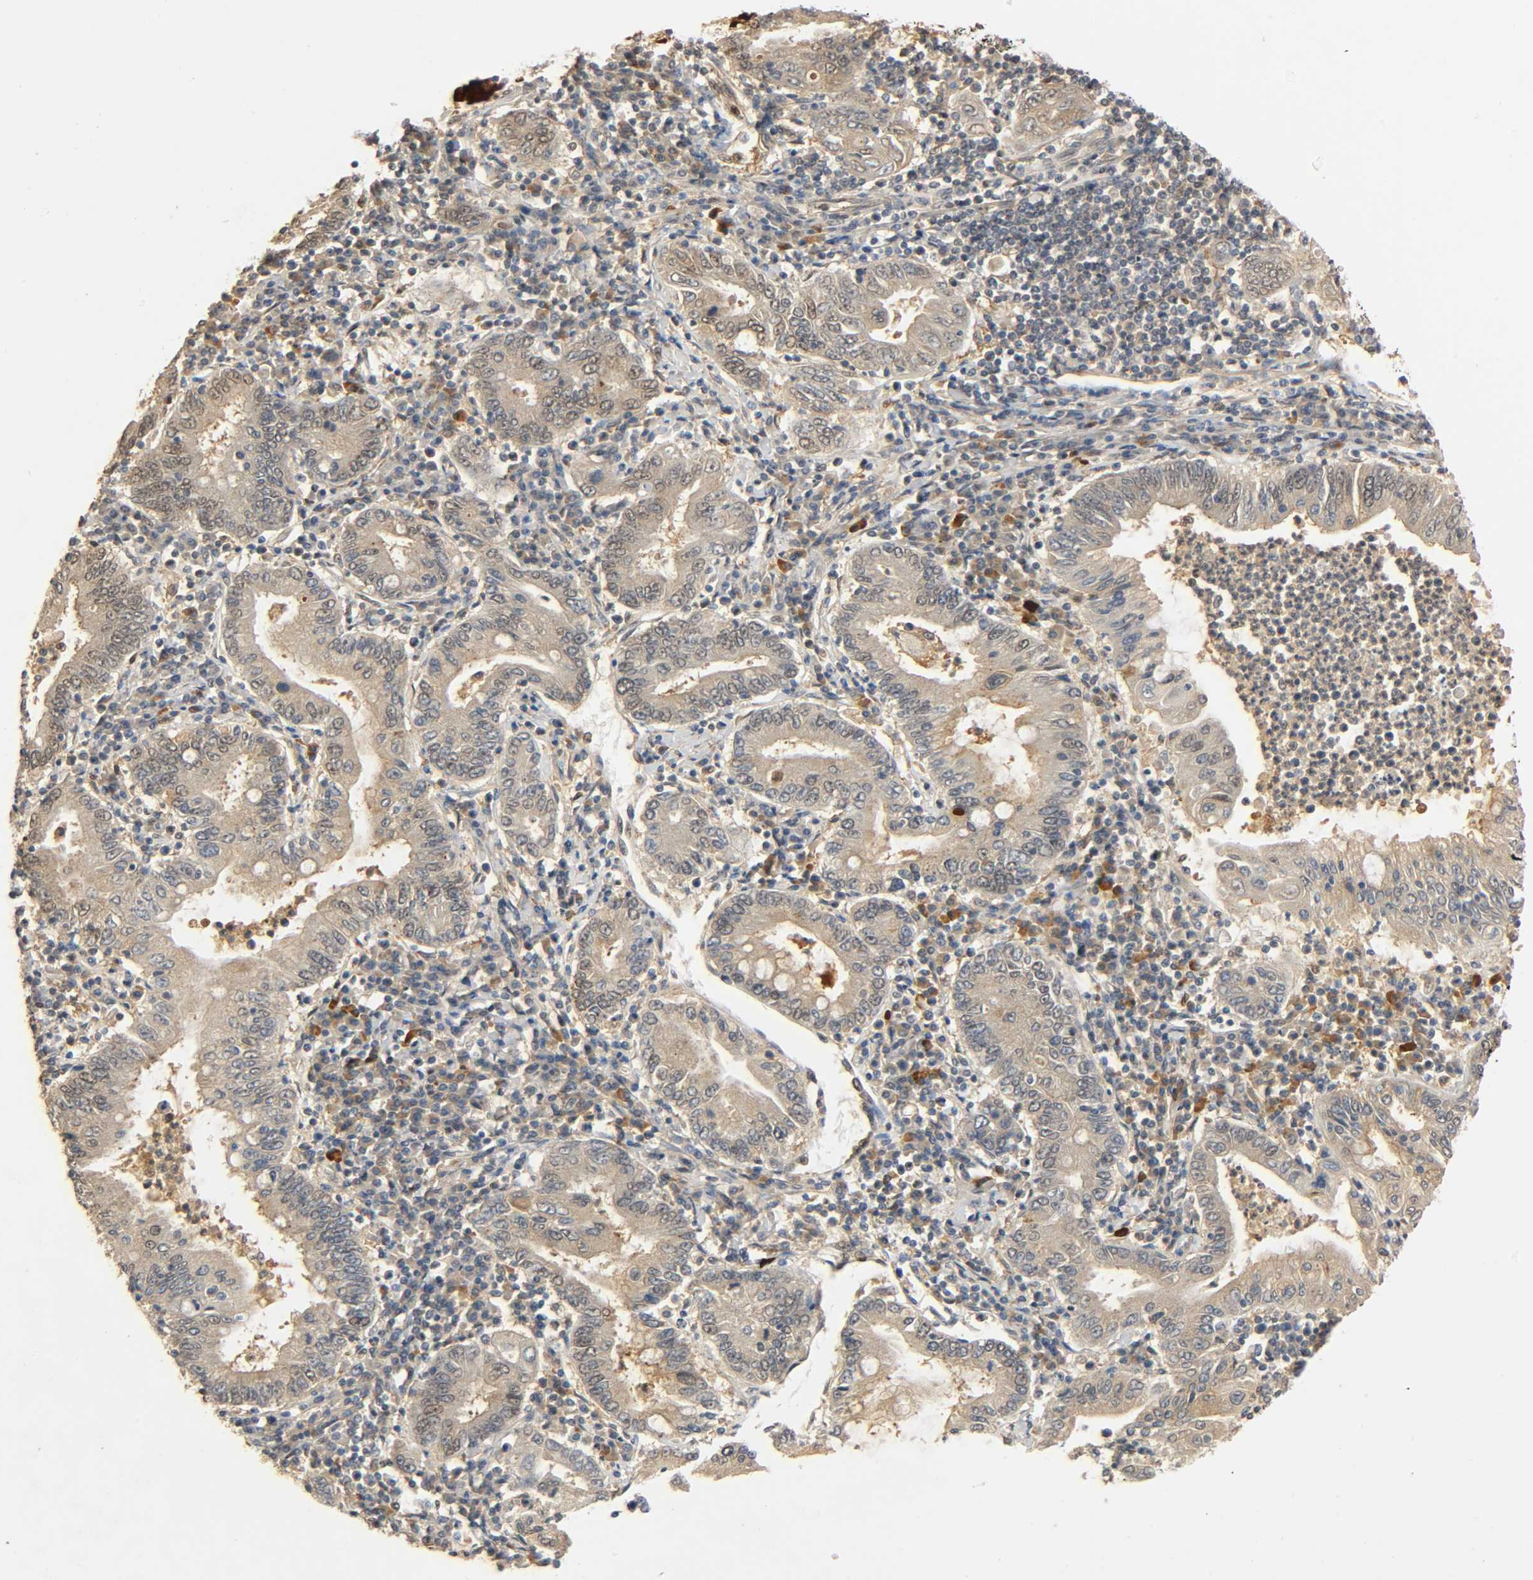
{"staining": {"intensity": "weak", "quantity": ">75%", "location": "cytoplasmic/membranous"}, "tissue": "stomach cancer", "cell_type": "Tumor cells", "image_type": "cancer", "snomed": [{"axis": "morphology", "description": "Normal tissue, NOS"}, {"axis": "morphology", "description": "Adenocarcinoma, NOS"}, {"axis": "topography", "description": "Esophagus"}, {"axis": "topography", "description": "Stomach, upper"}, {"axis": "topography", "description": "Peripheral nerve tissue"}], "caption": "Protein staining exhibits weak cytoplasmic/membranous staining in about >75% of tumor cells in adenocarcinoma (stomach).", "gene": "ZFPM2", "patient": {"sex": "male", "age": 62}}